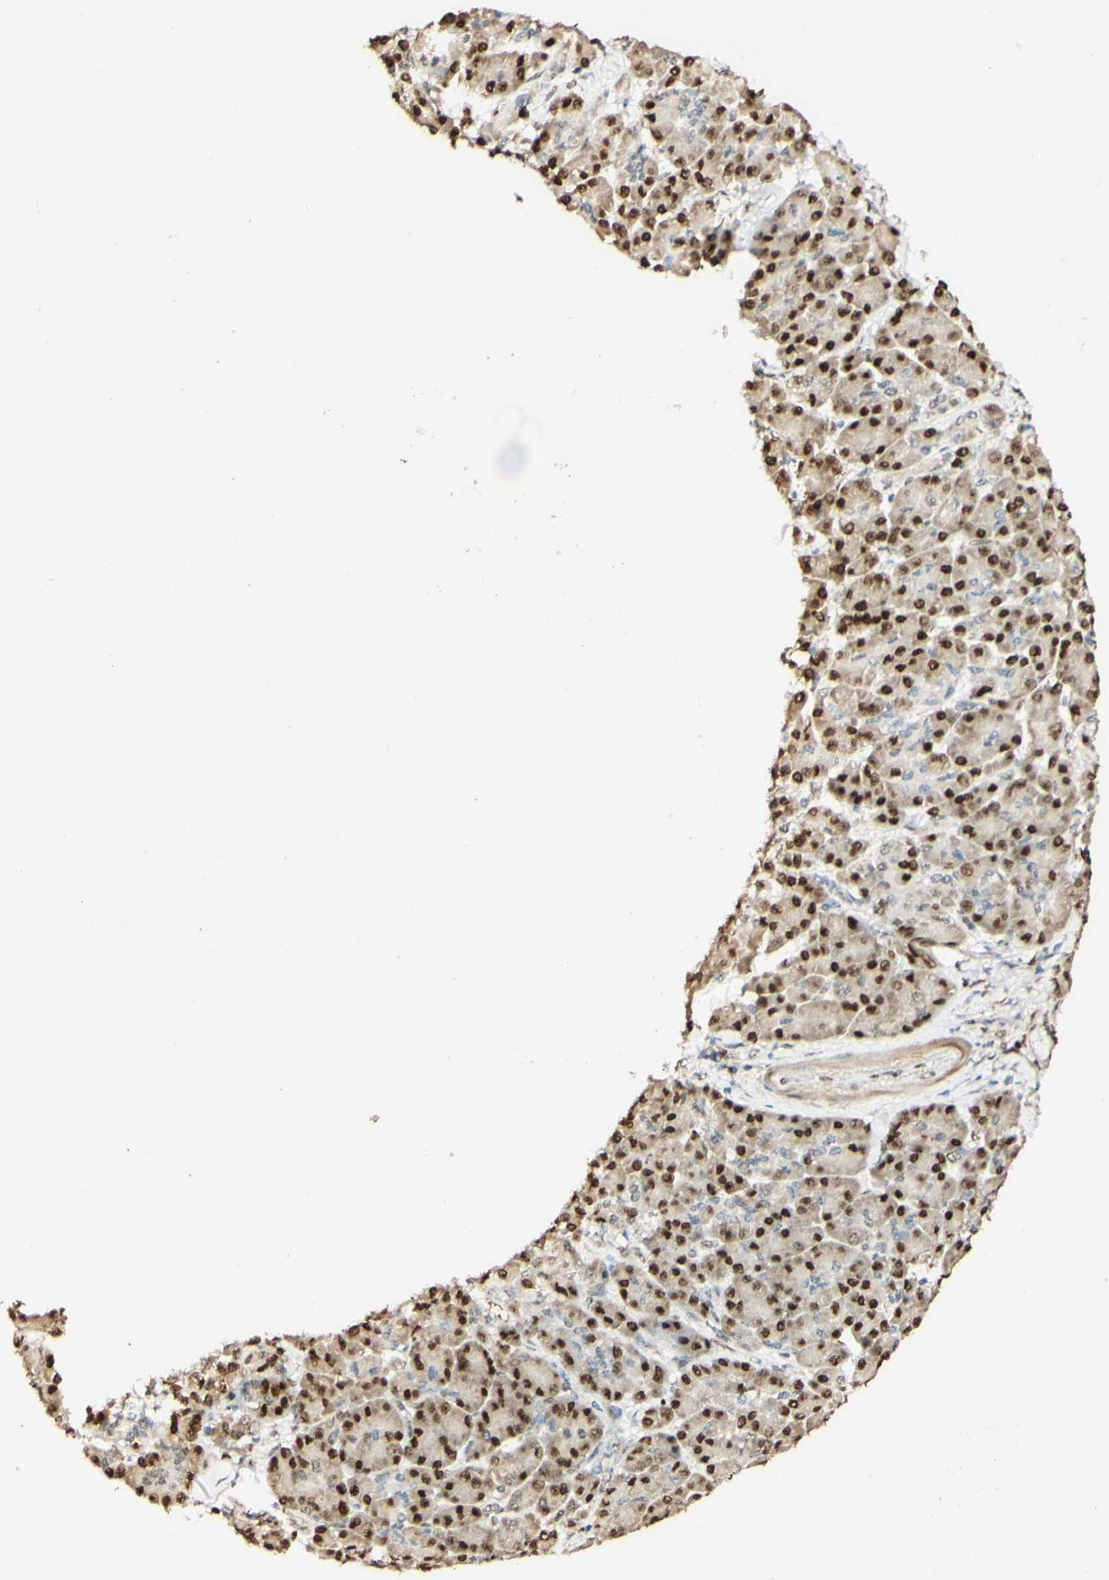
{"staining": {"intensity": "strong", "quantity": ">75%", "location": "cytoplasmic/membranous,nuclear"}, "tissue": "pancreatic cancer", "cell_type": "Tumor cells", "image_type": "cancer", "snomed": [{"axis": "morphology", "description": "Adenocarcinoma, NOS"}, {"axis": "topography", "description": "Pancreas"}], "caption": "IHC of adenocarcinoma (pancreatic) shows high levels of strong cytoplasmic/membranous and nuclear positivity in about >75% of tumor cells.", "gene": "MAP3K4", "patient": {"sex": "female", "age": 70}}